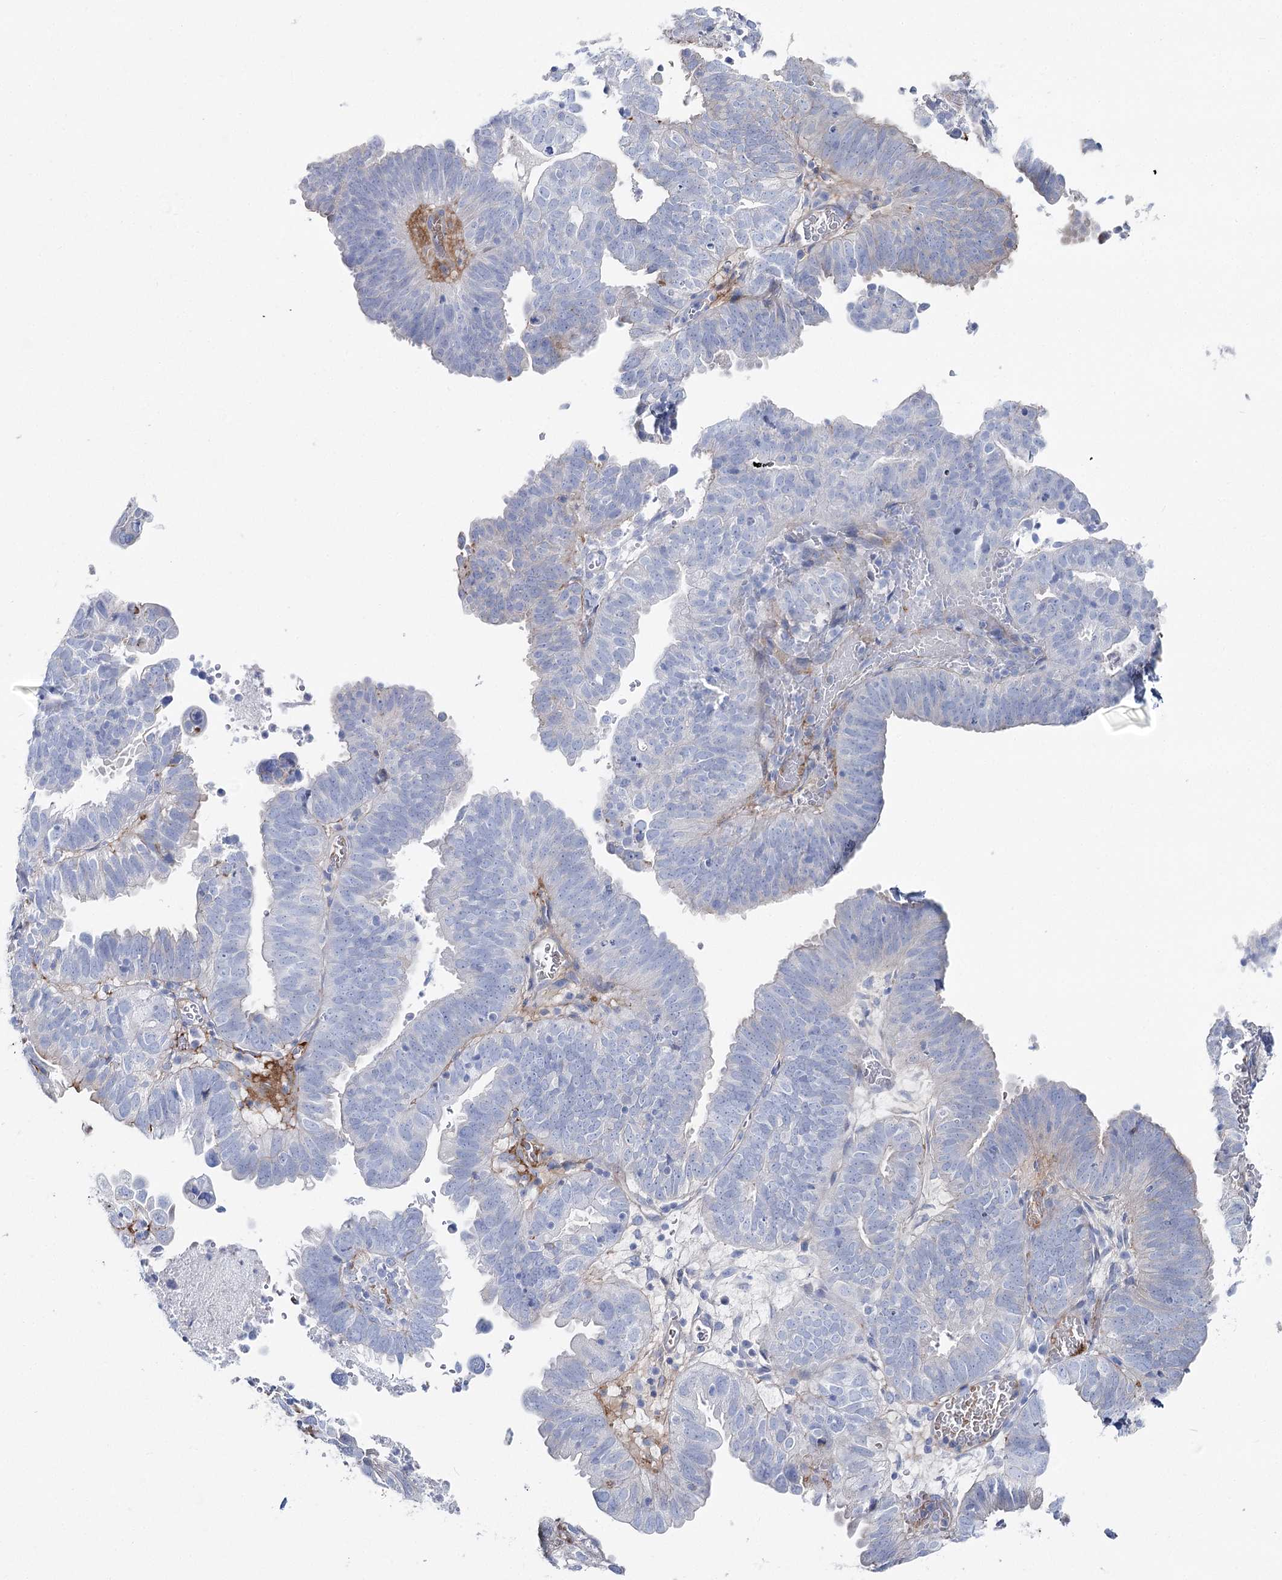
{"staining": {"intensity": "negative", "quantity": "none", "location": "none"}, "tissue": "endometrial cancer", "cell_type": "Tumor cells", "image_type": "cancer", "snomed": [{"axis": "morphology", "description": "Adenocarcinoma, NOS"}, {"axis": "topography", "description": "Uterus"}], "caption": "A histopathology image of endometrial adenocarcinoma stained for a protein reveals no brown staining in tumor cells.", "gene": "ANKRD23", "patient": {"sex": "female", "age": 77}}